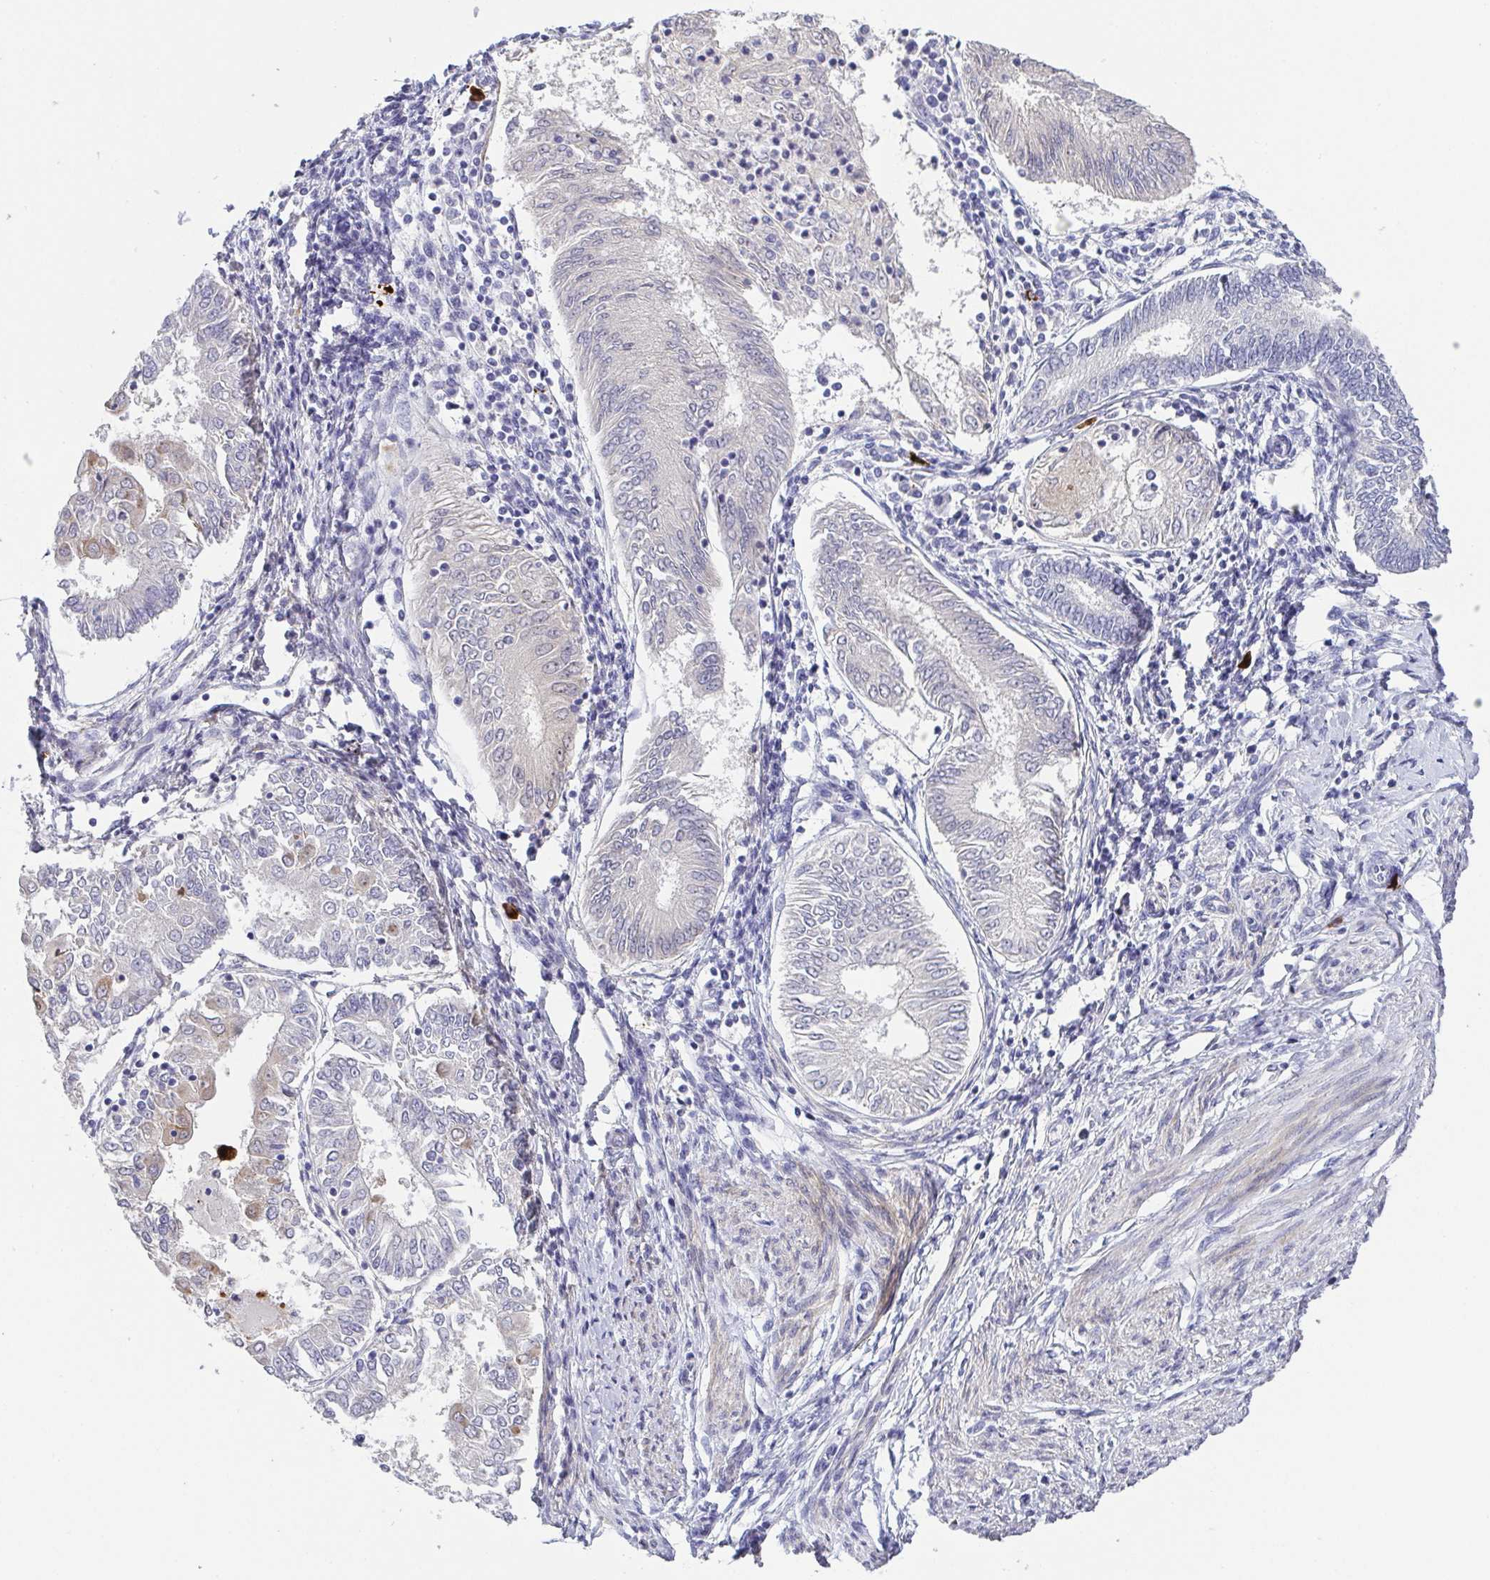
{"staining": {"intensity": "negative", "quantity": "none", "location": "none"}, "tissue": "endometrial cancer", "cell_type": "Tumor cells", "image_type": "cancer", "snomed": [{"axis": "morphology", "description": "Adenocarcinoma, NOS"}, {"axis": "topography", "description": "Endometrium"}], "caption": "This is an immunohistochemistry (IHC) histopathology image of adenocarcinoma (endometrial). There is no staining in tumor cells.", "gene": "RNASE7", "patient": {"sex": "female", "age": 68}}